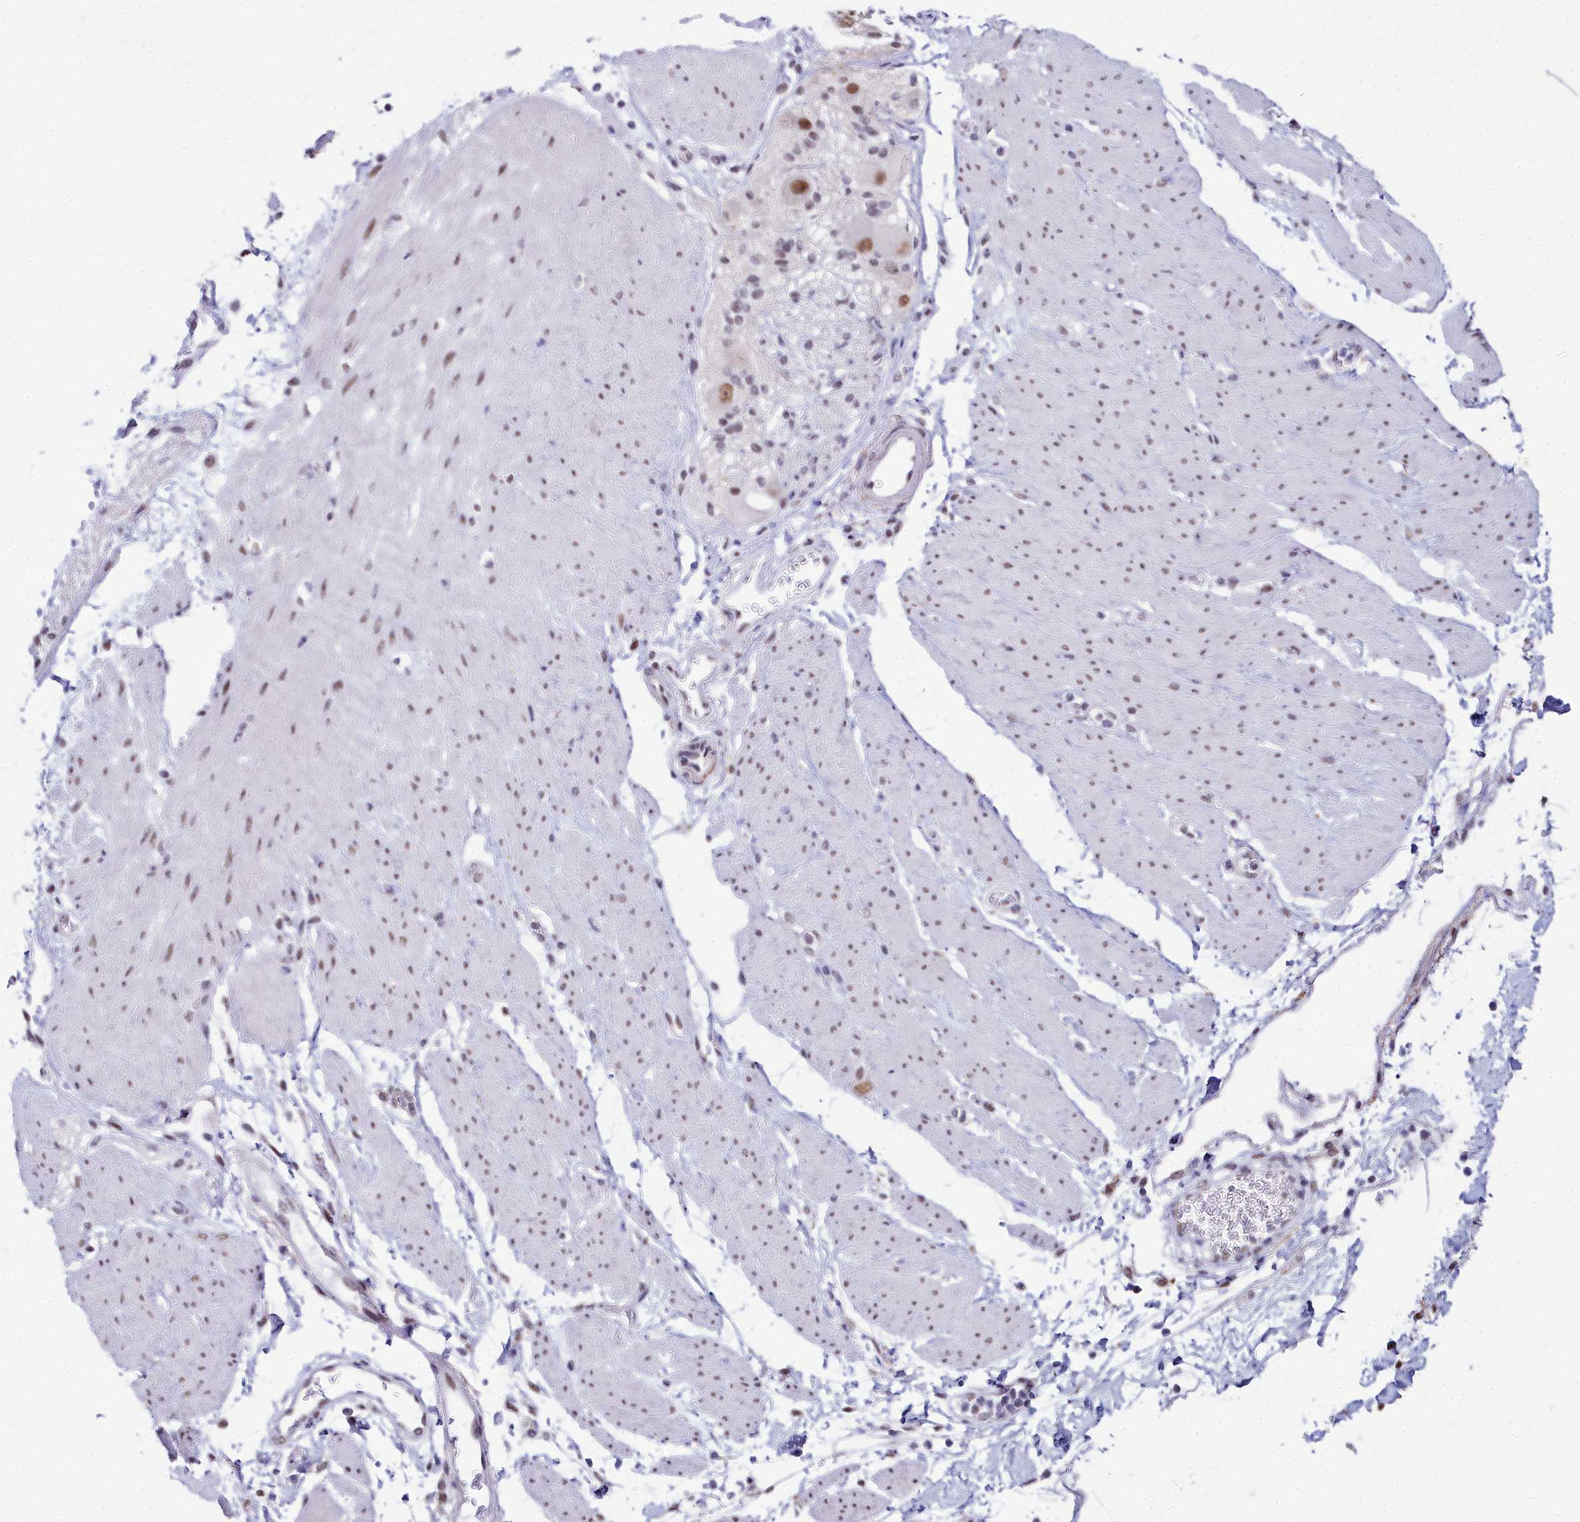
{"staining": {"intensity": "moderate", "quantity": ">75%", "location": "nuclear"}, "tissue": "soft tissue", "cell_type": "Fibroblasts", "image_type": "normal", "snomed": [{"axis": "morphology", "description": "Normal tissue, NOS"}, {"axis": "morphology", "description": "Adenocarcinoma, NOS"}, {"axis": "topography", "description": "Duodenum"}, {"axis": "topography", "description": "Peripheral nerve tissue"}], "caption": "Soft tissue was stained to show a protein in brown. There is medium levels of moderate nuclear positivity in about >75% of fibroblasts. The staining was performed using DAB (3,3'-diaminobenzidine), with brown indicating positive protein expression. Nuclei are stained blue with hematoxylin.", "gene": "RBM12", "patient": {"sex": "female", "age": 60}}